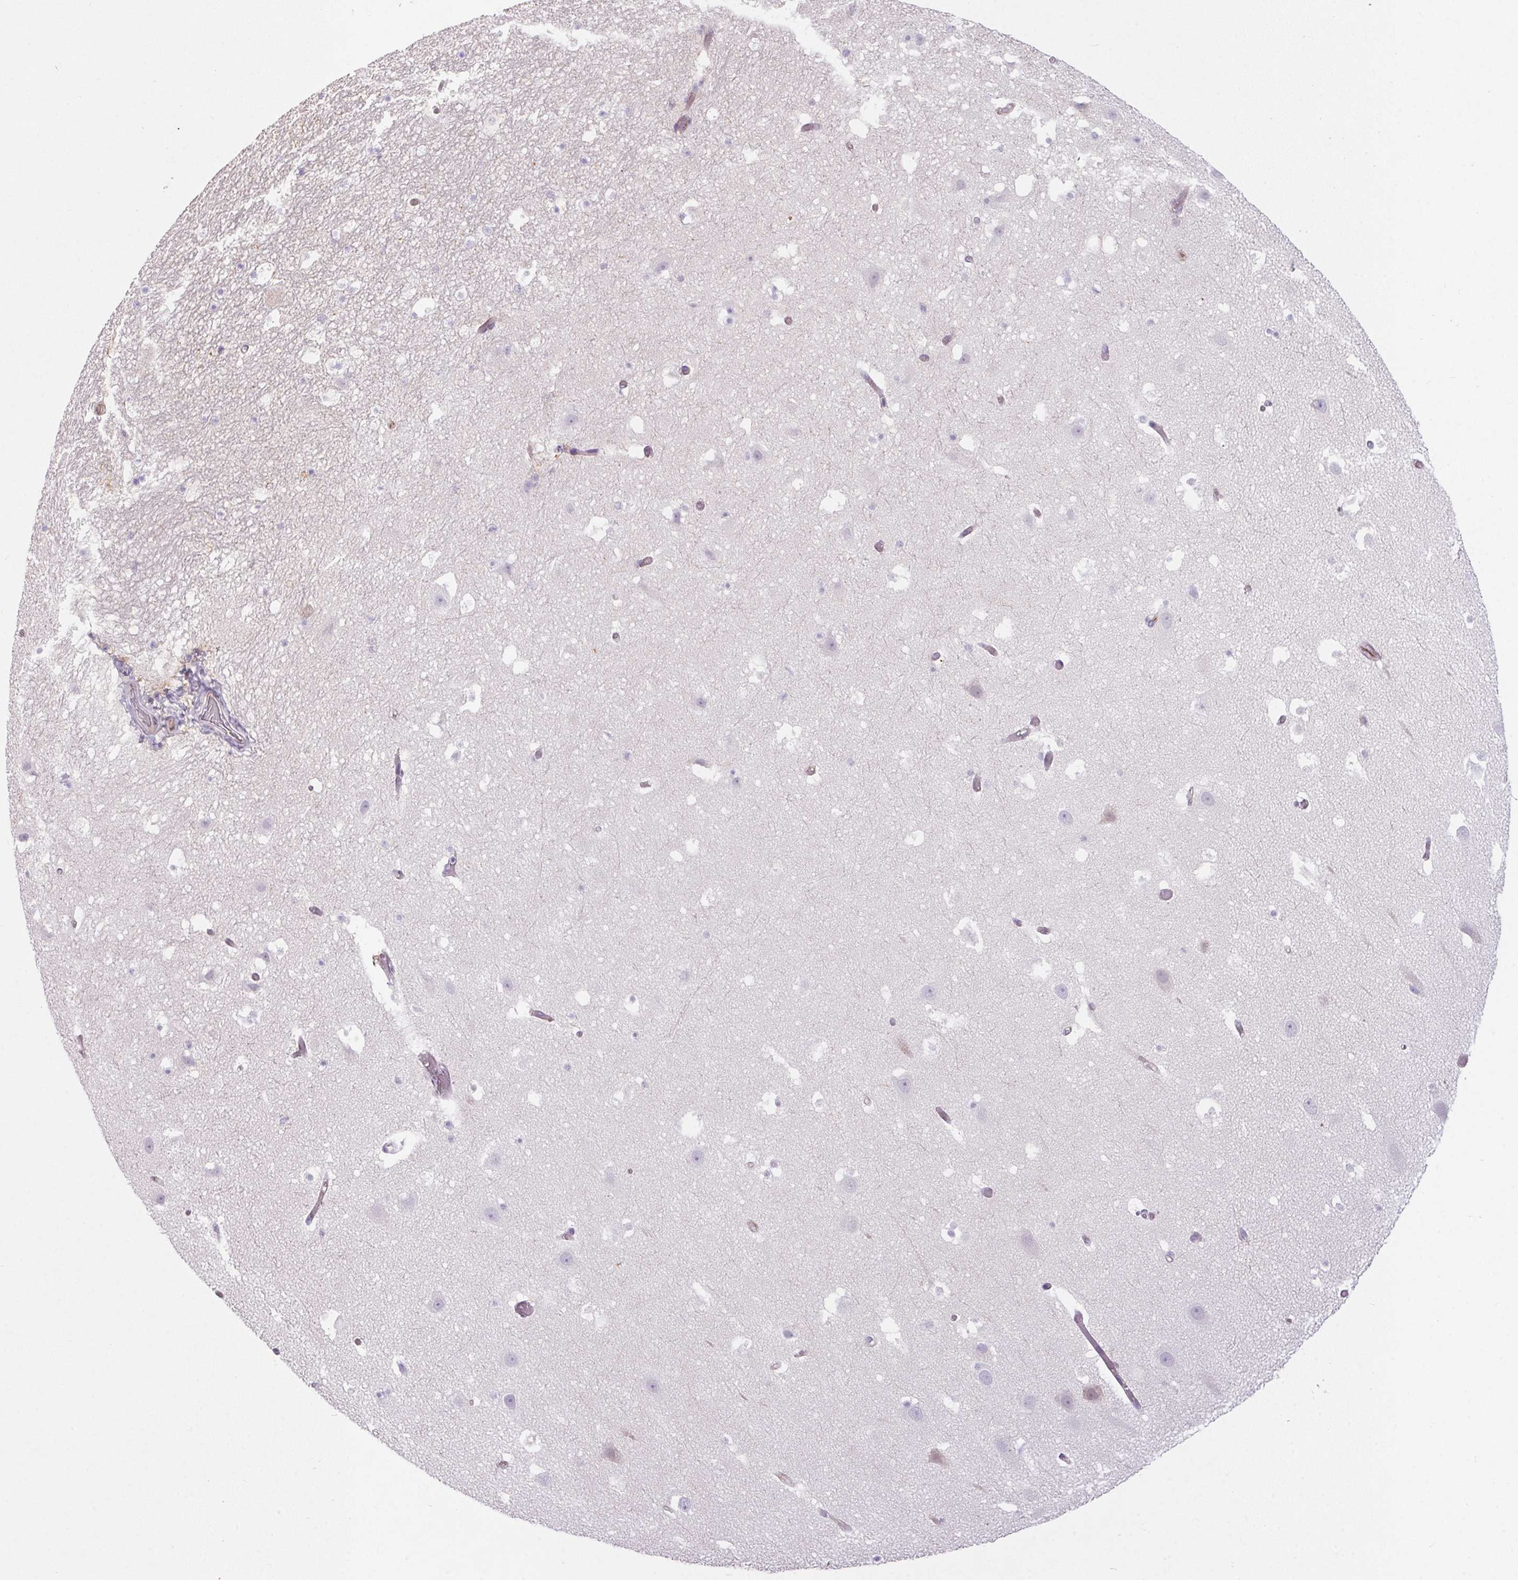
{"staining": {"intensity": "negative", "quantity": "none", "location": "none"}, "tissue": "hippocampus", "cell_type": "Glial cells", "image_type": "normal", "snomed": [{"axis": "morphology", "description": "Normal tissue, NOS"}, {"axis": "topography", "description": "Hippocampus"}], "caption": "DAB immunohistochemical staining of unremarkable hippocampus exhibits no significant positivity in glial cells.", "gene": "APOC4", "patient": {"sex": "male", "age": 26}}